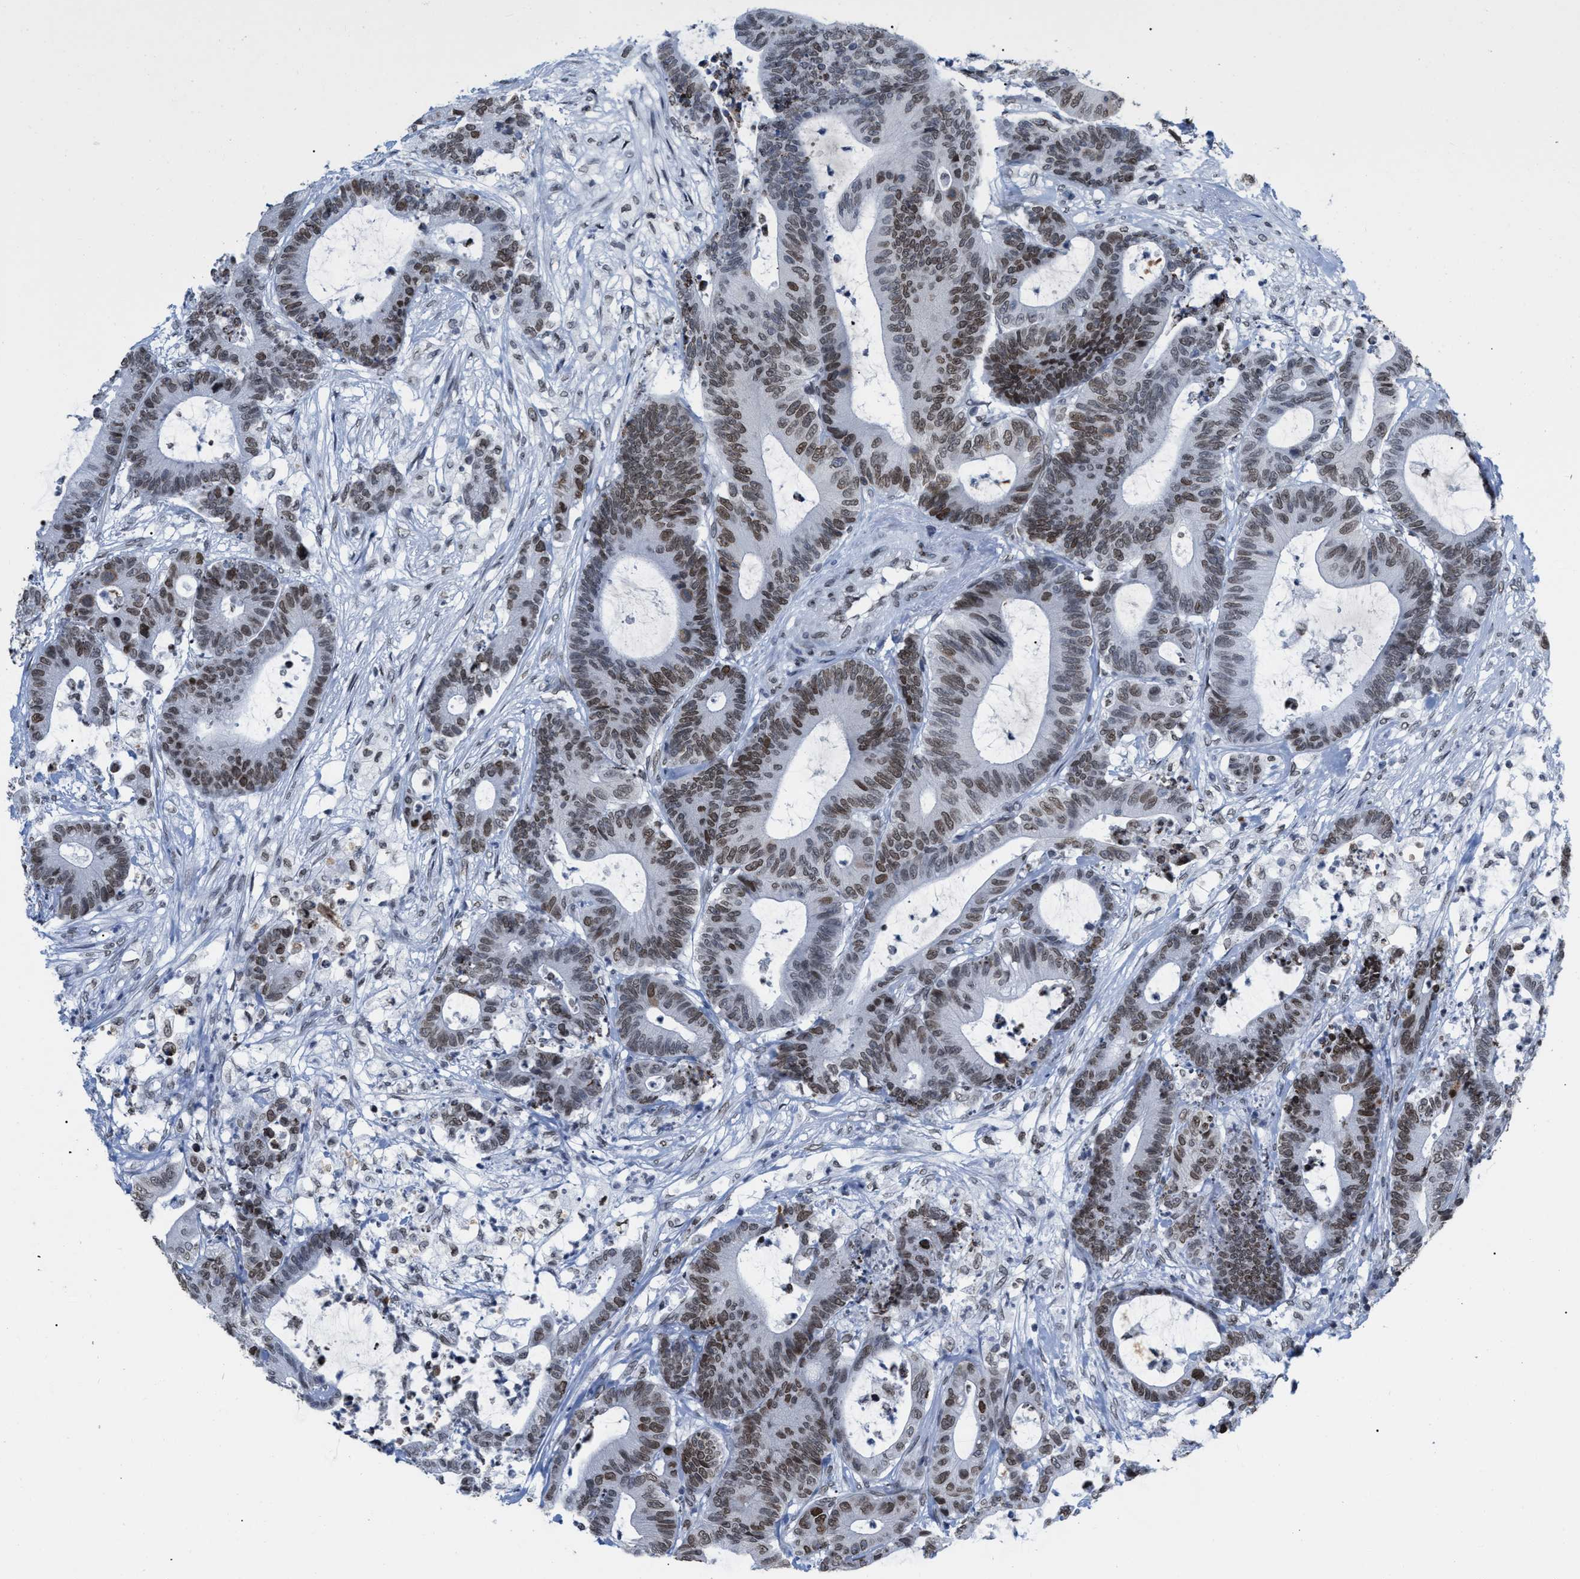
{"staining": {"intensity": "moderate", "quantity": ">75%", "location": "cytoplasmic/membranous,nuclear"}, "tissue": "colorectal cancer", "cell_type": "Tumor cells", "image_type": "cancer", "snomed": [{"axis": "morphology", "description": "Adenocarcinoma, NOS"}, {"axis": "topography", "description": "Colon"}], "caption": "Immunohistochemical staining of human colorectal cancer displays medium levels of moderate cytoplasmic/membranous and nuclear positivity in about >75% of tumor cells. The staining is performed using DAB brown chromogen to label protein expression. The nuclei are counter-stained blue using hematoxylin.", "gene": "TPR", "patient": {"sex": "female", "age": 84}}